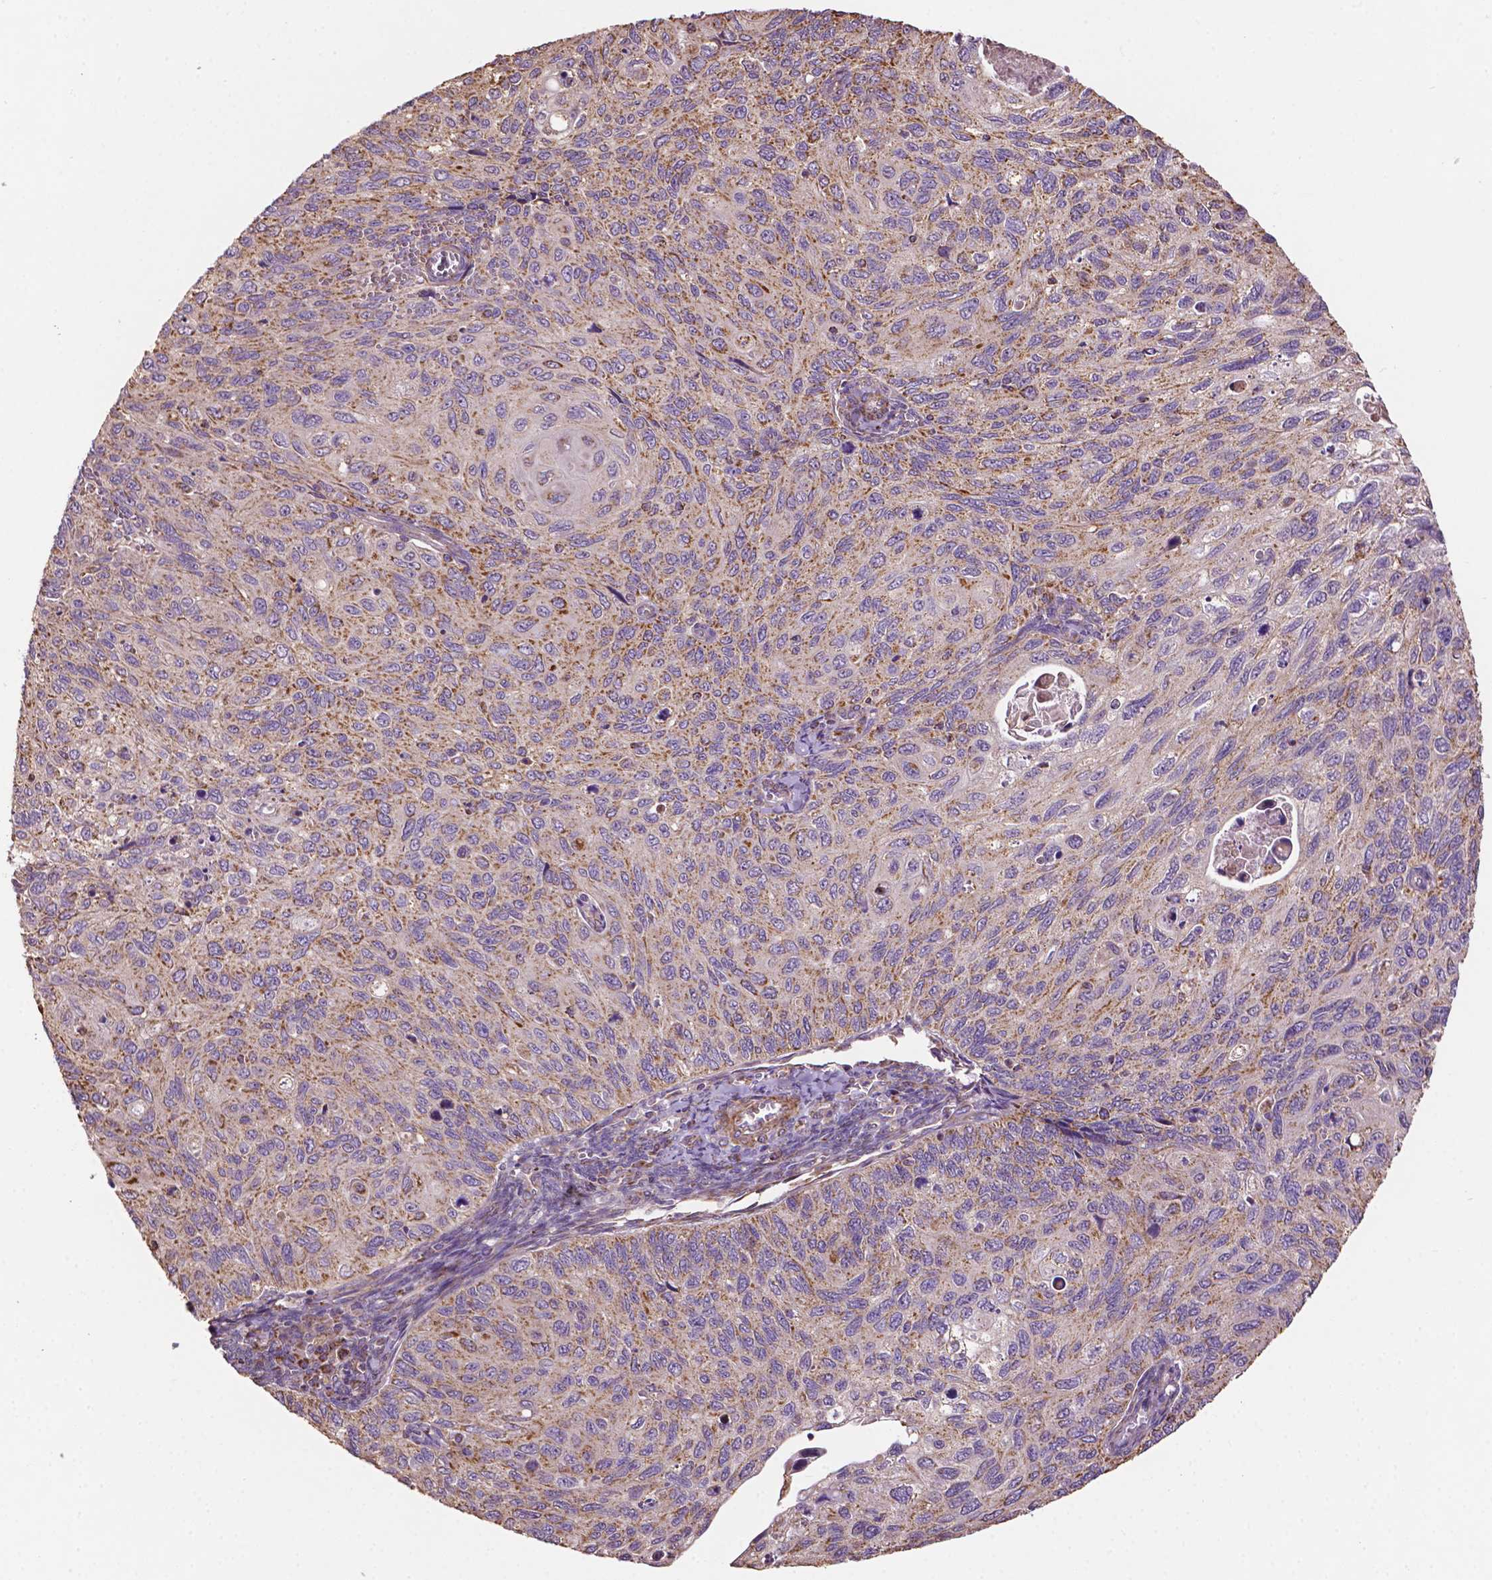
{"staining": {"intensity": "moderate", "quantity": ">75%", "location": "cytoplasmic/membranous"}, "tissue": "cervical cancer", "cell_type": "Tumor cells", "image_type": "cancer", "snomed": [{"axis": "morphology", "description": "Squamous cell carcinoma, NOS"}, {"axis": "topography", "description": "Cervix"}], "caption": "Immunohistochemistry (IHC) image of neoplastic tissue: squamous cell carcinoma (cervical) stained using immunohistochemistry displays medium levels of moderate protein expression localized specifically in the cytoplasmic/membranous of tumor cells, appearing as a cytoplasmic/membranous brown color.", "gene": "LRR1", "patient": {"sex": "female", "age": 70}}